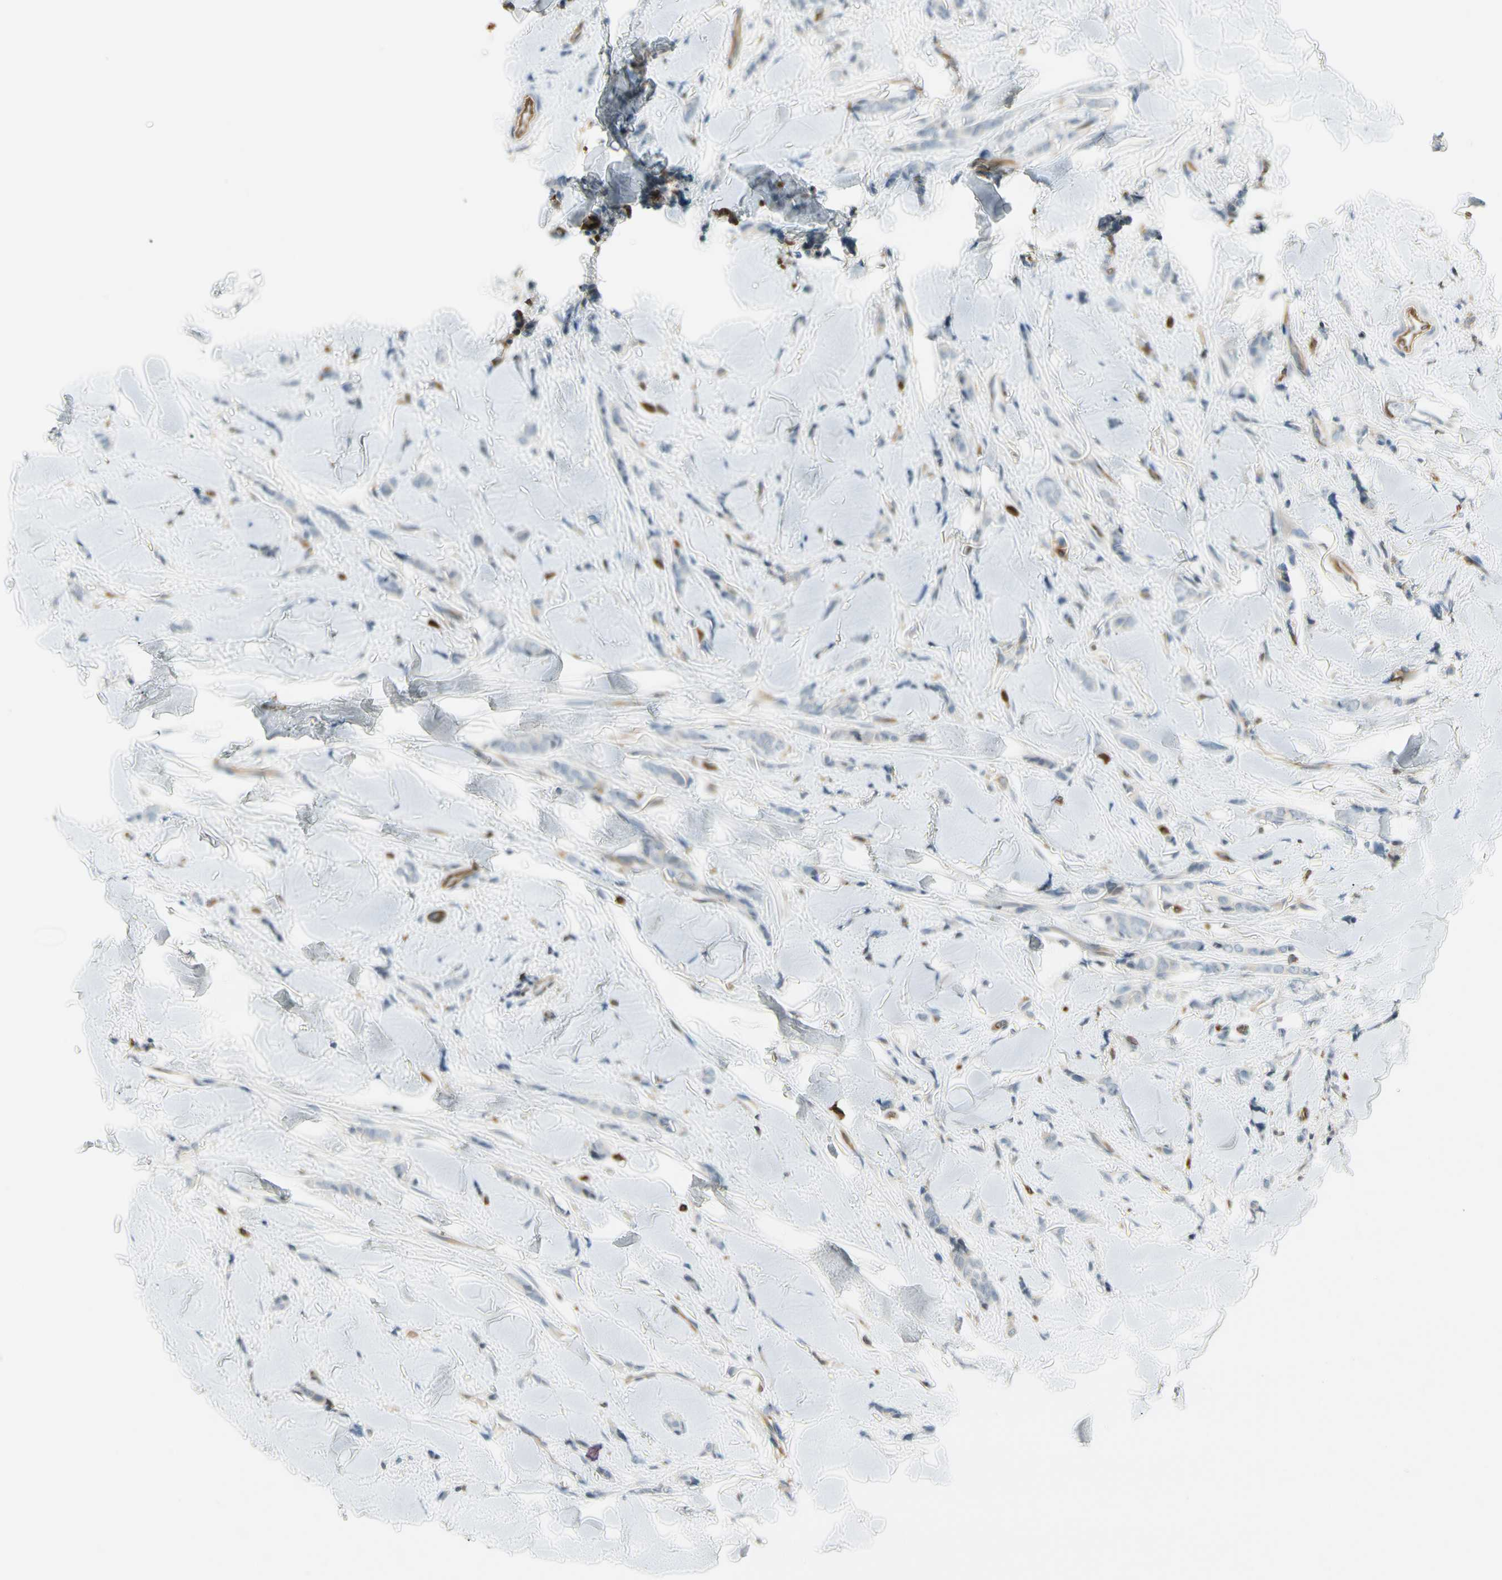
{"staining": {"intensity": "negative", "quantity": "none", "location": "none"}, "tissue": "breast cancer", "cell_type": "Tumor cells", "image_type": "cancer", "snomed": [{"axis": "morphology", "description": "Lobular carcinoma"}, {"axis": "topography", "description": "Skin"}, {"axis": "topography", "description": "Breast"}], "caption": "The photomicrograph exhibits no staining of tumor cells in breast cancer. (Stains: DAB (3,3'-diaminobenzidine) immunohistochemistry with hematoxylin counter stain, Microscopy: brightfield microscopy at high magnification).", "gene": "LPCAT2", "patient": {"sex": "female", "age": 46}}